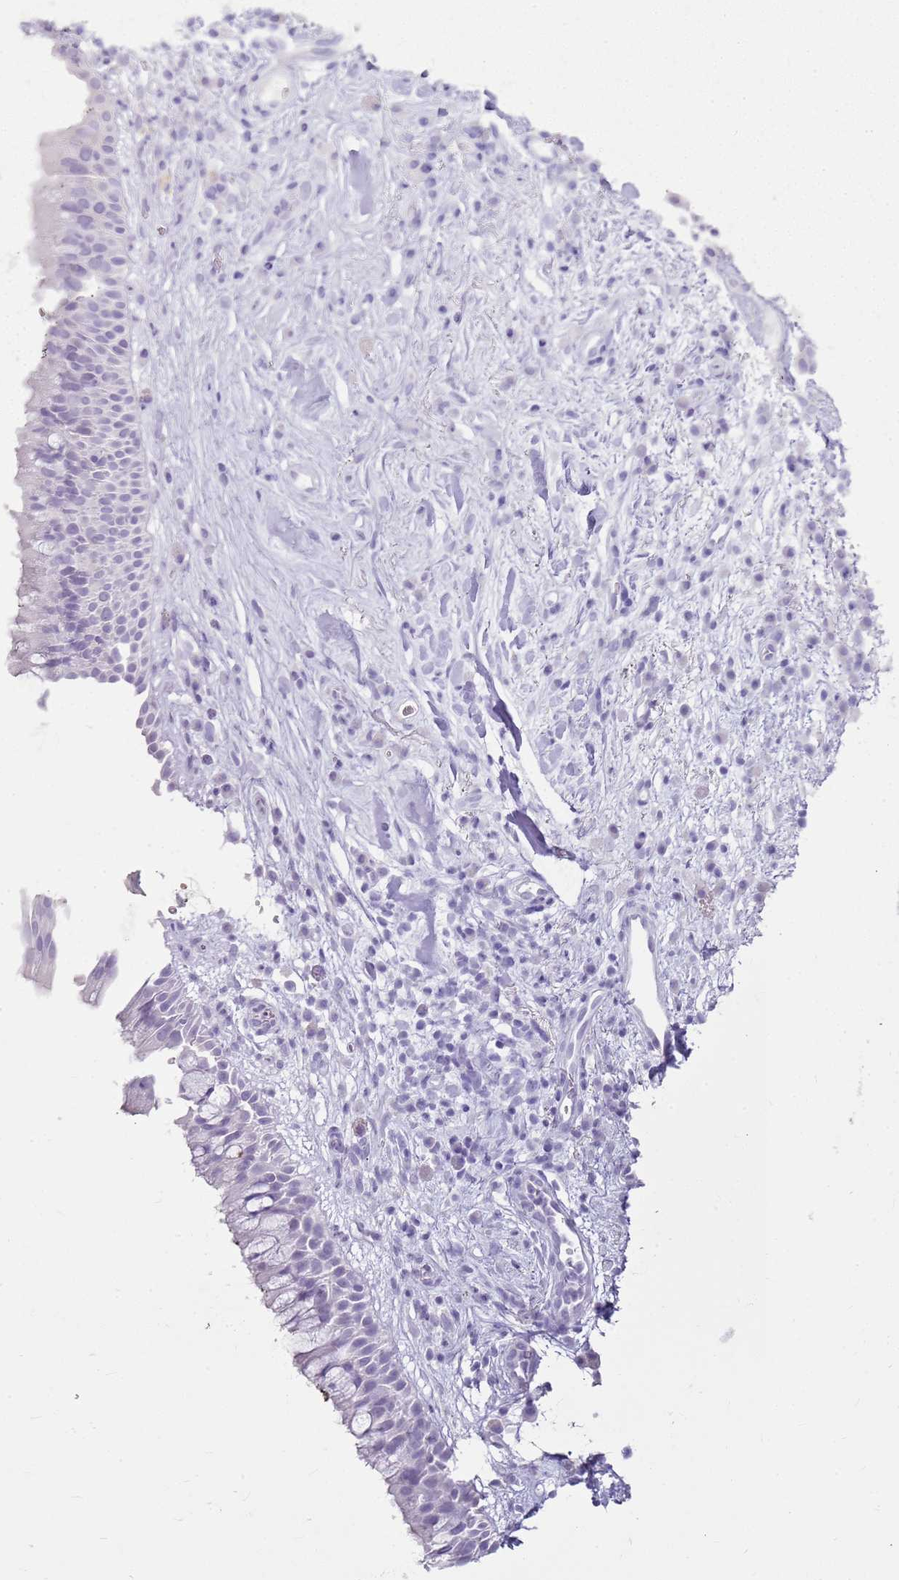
{"staining": {"intensity": "negative", "quantity": "none", "location": "none"}, "tissue": "nasopharynx", "cell_type": "Respiratory epithelial cells", "image_type": "normal", "snomed": [{"axis": "morphology", "description": "Normal tissue, NOS"}, {"axis": "morphology", "description": "Squamous cell carcinoma, NOS"}, {"axis": "topography", "description": "Nasopharynx"}, {"axis": "topography", "description": "Head-Neck"}], "caption": "The image reveals no significant positivity in respiratory epithelial cells of nasopharynx.", "gene": "CA8", "patient": {"sex": "male", "age": 85}}